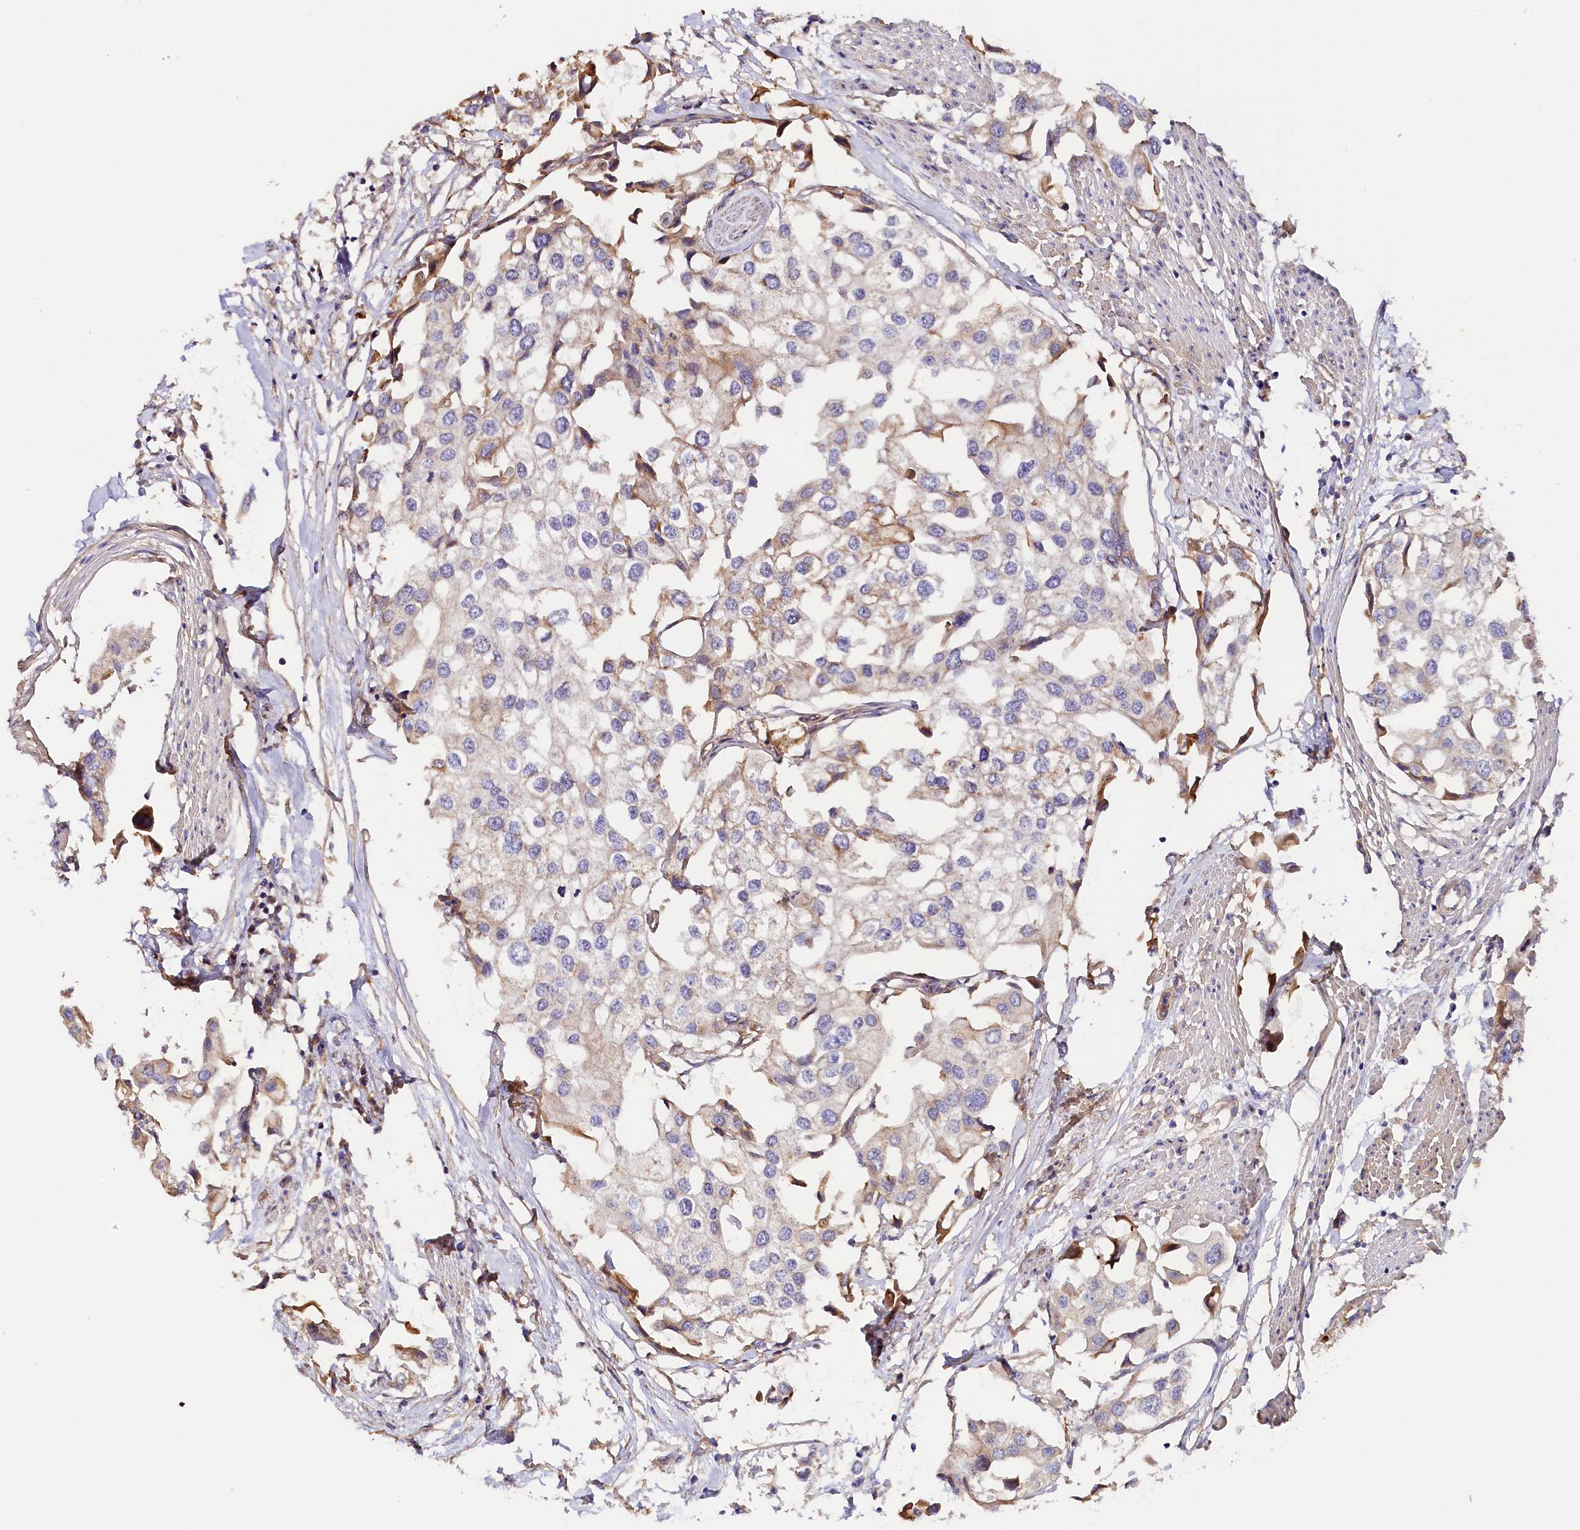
{"staining": {"intensity": "weak", "quantity": "<25%", "location": "cytoplasmic/membranous"}, "tissue": "urothelial cancer", "cell_type": "Tumor cells", "image_type": "cancer", "snomed": [{"axis": "morphology", "description": "Urothelial carcinoma, High grade"}, {"axis": "topography", "description": "Urinary bladder"}], "caption": "The micrograph displays no staining of tumor cells in urothelial cancer.", "gene": "KATNB1", "patient": {"sex": "male", "age": 64}}